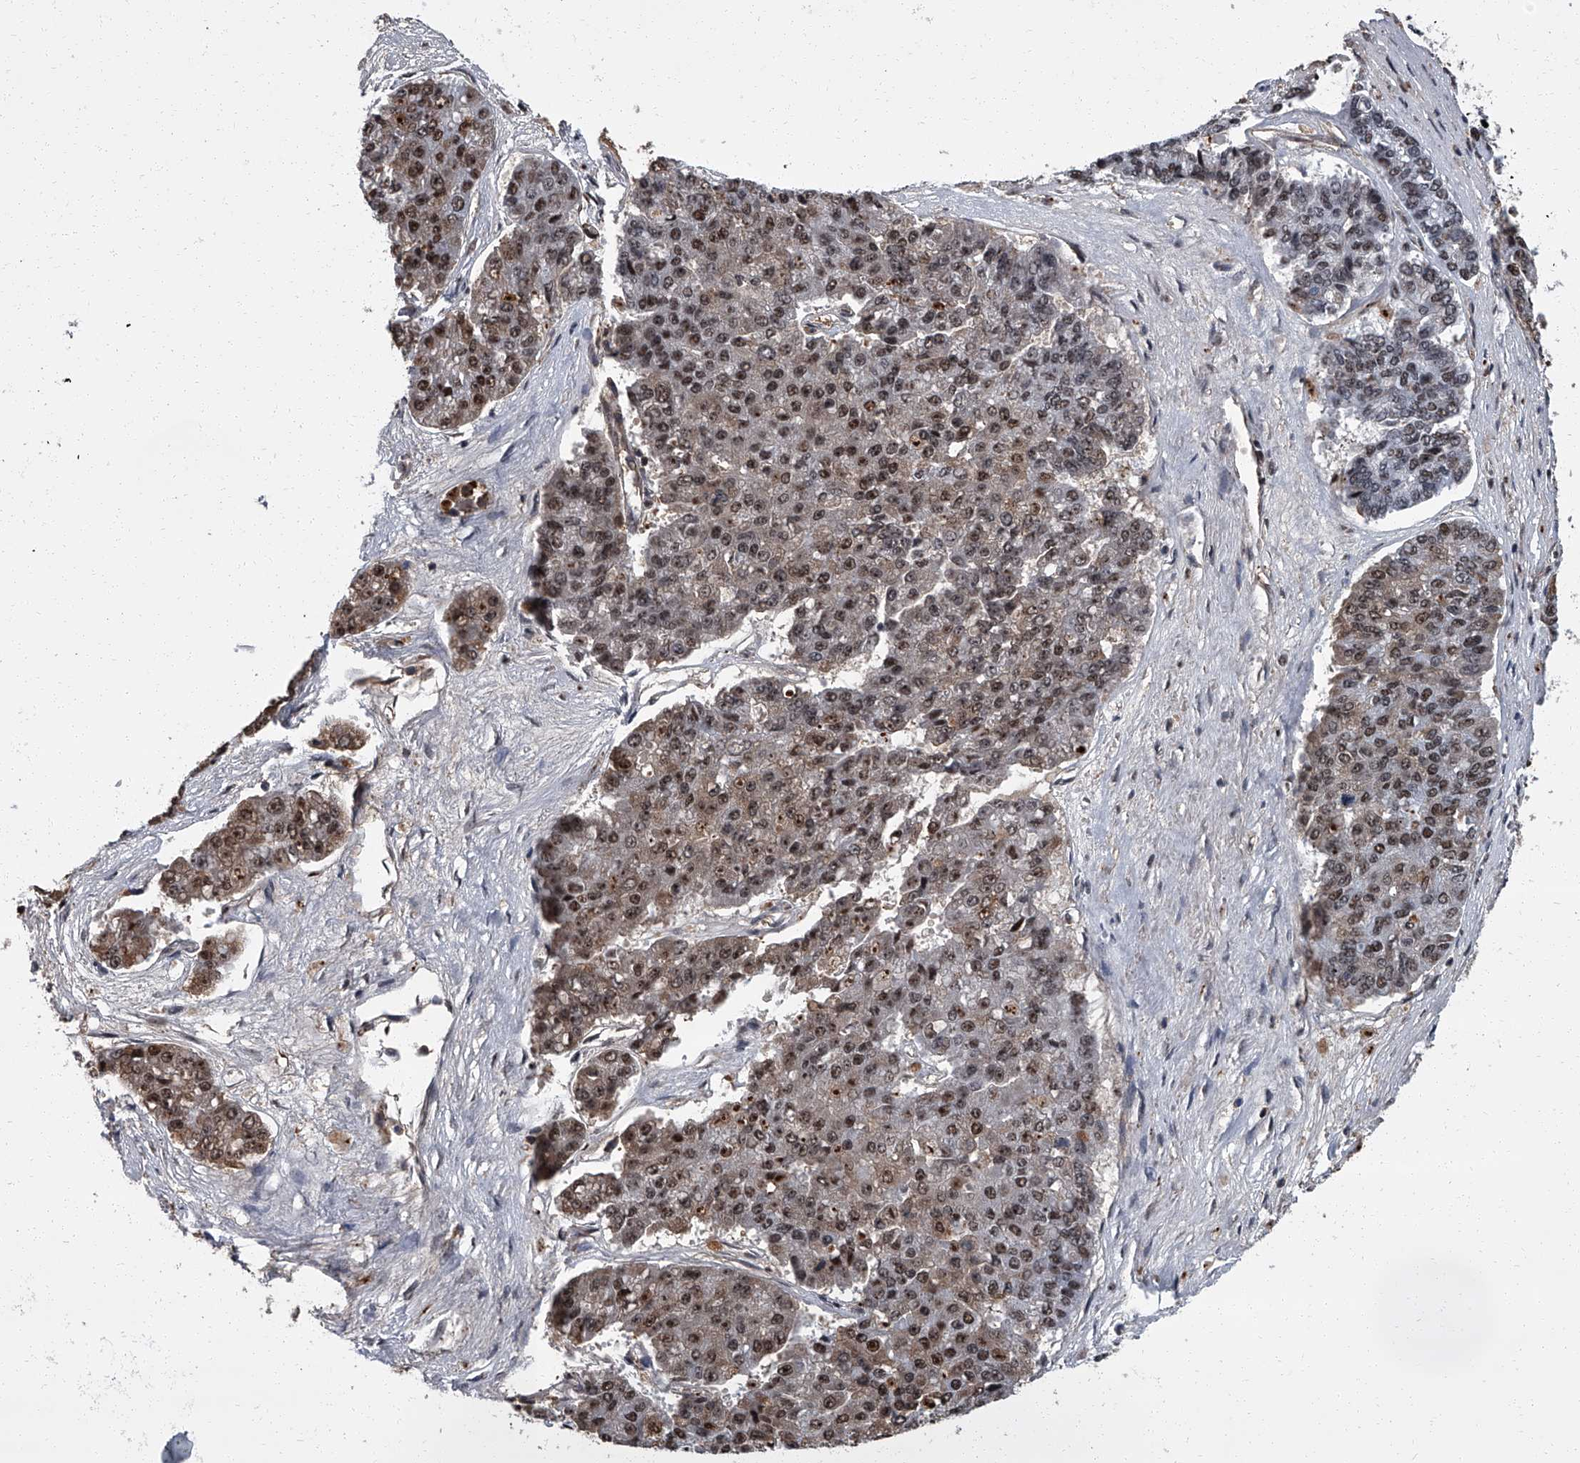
{"staining": {"intensity": "strong", "quantity": ">75%", "location": "cytoplasmic/membranous,nuclear"}, "tissue": "pancreatic cancer", "cell_type": "Tumor cells", "image_type": "cancer", "snomed": [{"axis": "morphology", "description": "Adenocarcinoma, NOS"}, {"axis": "topography", "description": "Pancreas"}], "caption": "Tumor cells demonstrate high levels of strong cytoplasmic/membranous and nuclear expression in about >75% of cells in pancreatic cancer (adenocarcinoma). The staining is performed using DAB (3,3'-diaminobenzidine) brown chromogen to label protein expression. The nuclei are counter-stained blue using hematoxylin.", "gene": "ZNF518B", "patient": {"sex": "male", "age": 50}}